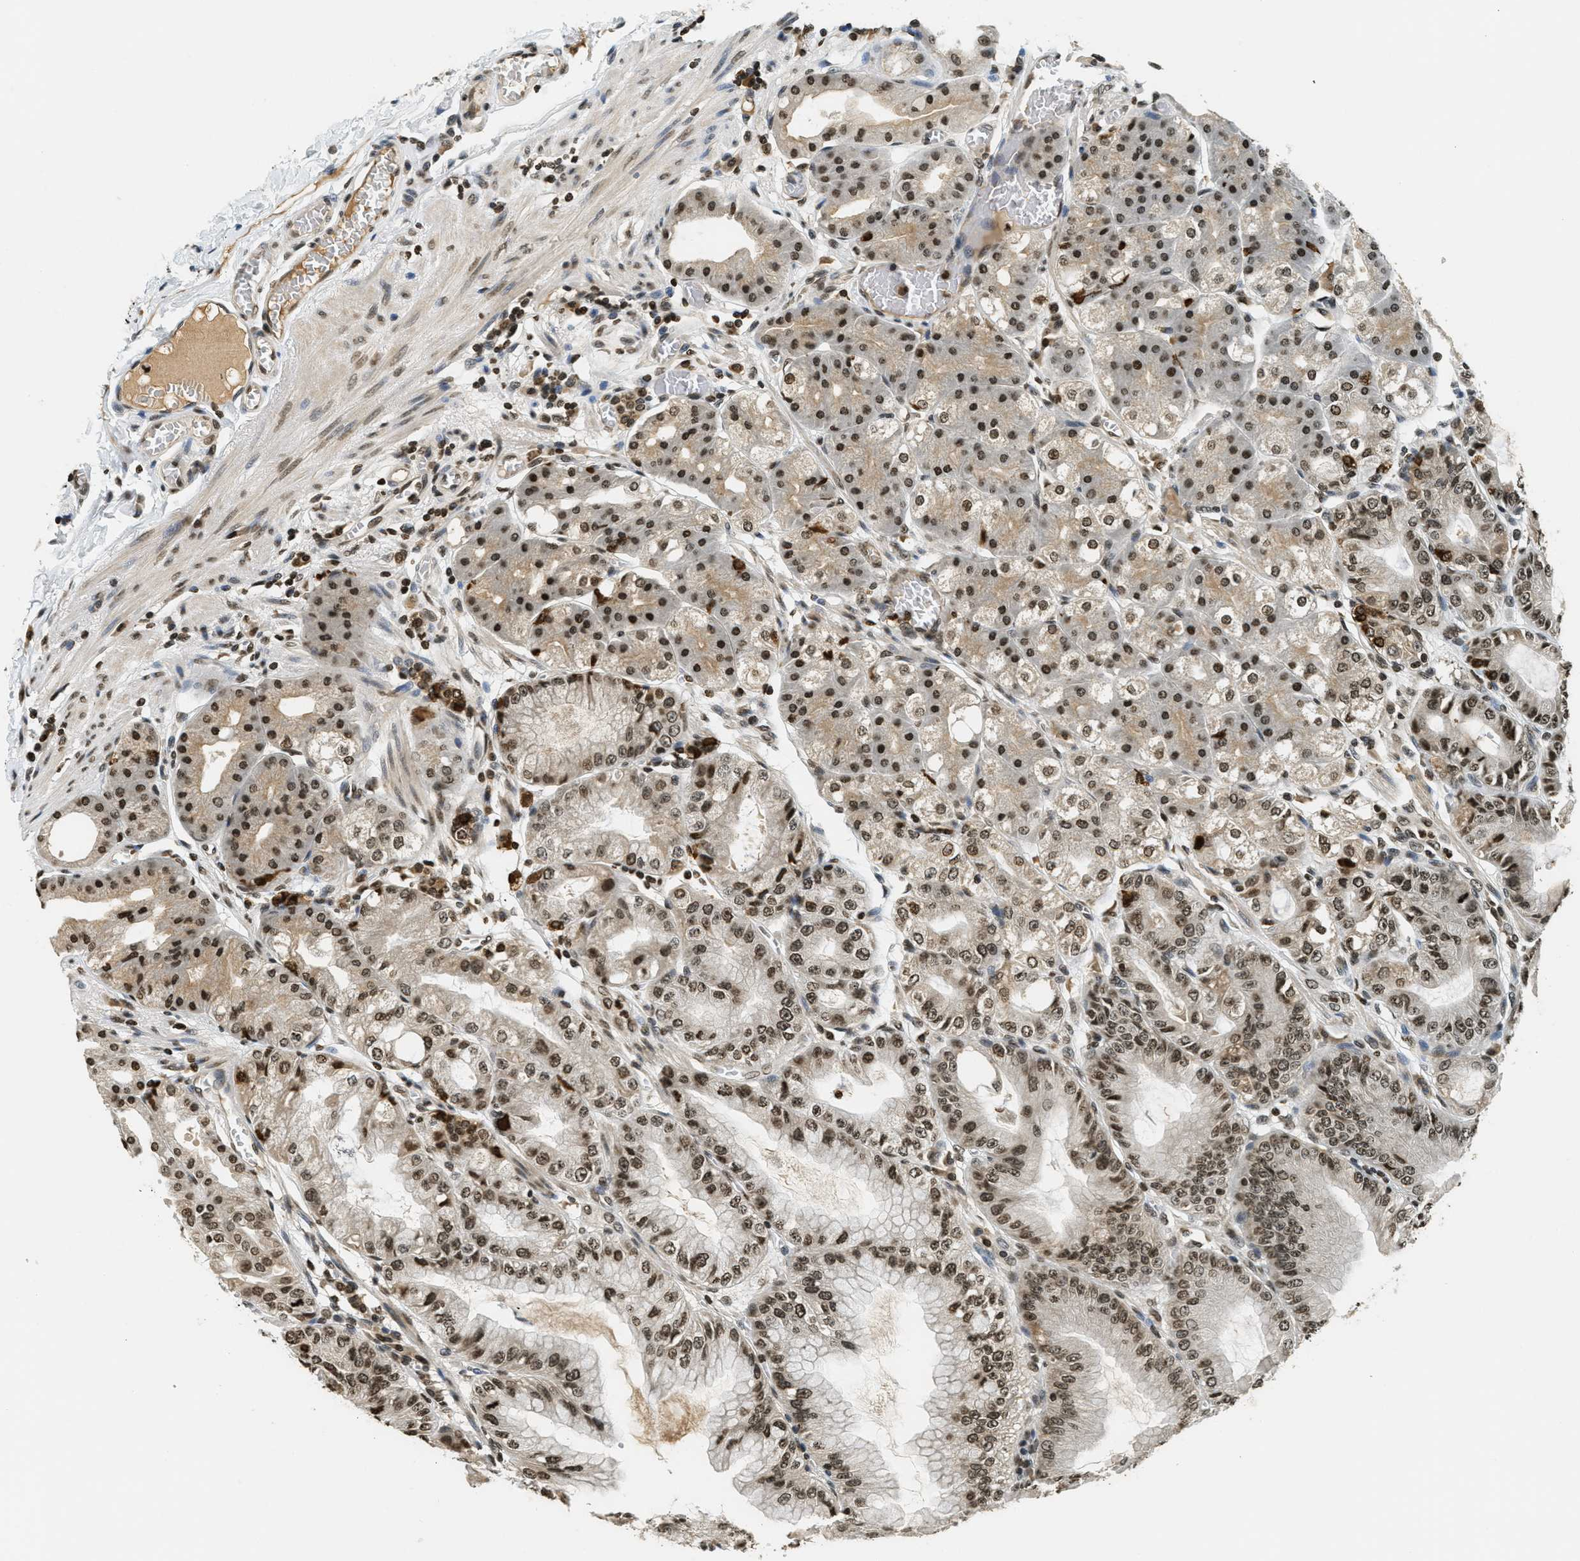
{"staining": {"intensity": "moderate", "quantity": ">75%", "location": "cytoplasmic/membranous,nuclear"}, "tissue": "stomach", "cell_type": "Glandular cells", "image_type": "normal", "snomed": [{"axis": "morphology", "description": "Normal tissue, NOS"}, {"axis": "topography", "description": "Stomach, lower"}], "caption": "Glandular cells show moderate cytoplasmic/membranous,nuclear expression in approximately >75% of cells in benign stomach.", "gene": "LDB2", "patient": {"sex": "male", "age": 71}}